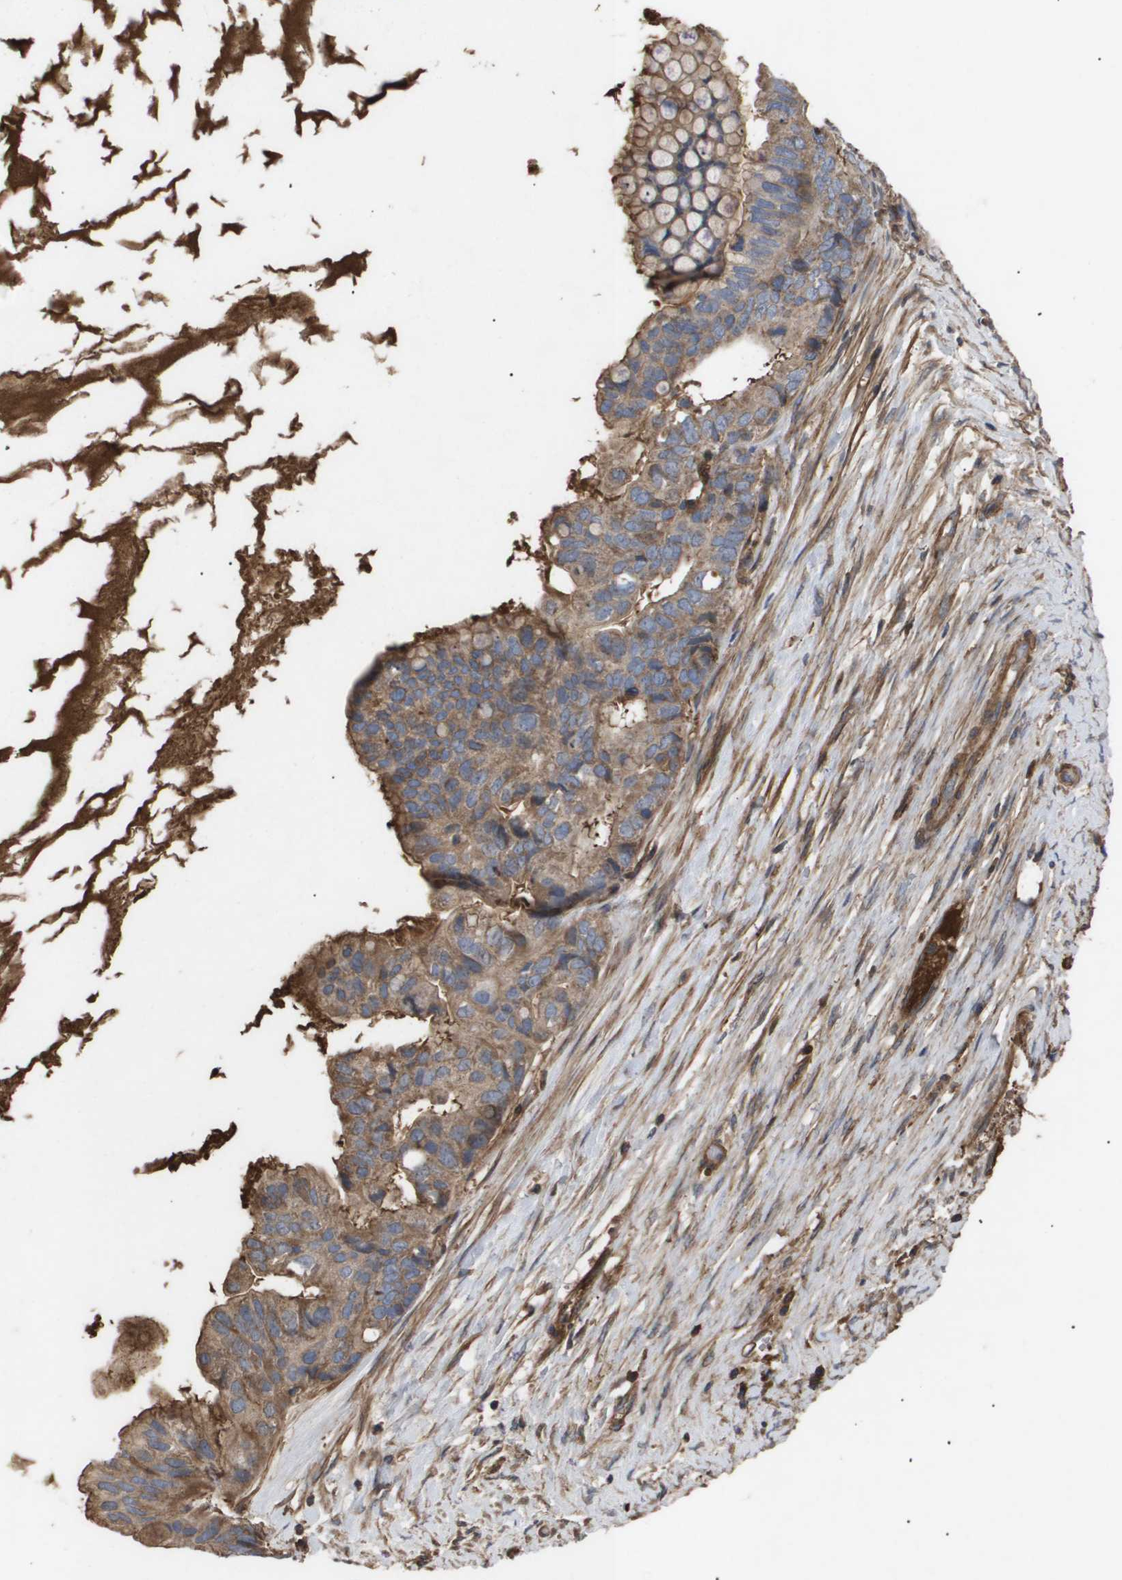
{"staining": {"intensity": "moderate", "quantity": ">75%", "location": "cytoplasmic/membranous"}, "tissue": "ovarian cancer", "cell_type": "Tumor cells", "image_type": "cancer", "snomed": [{"axis": "morphology", "description": "Cystadenocarcinoma, mucinous, NOS"}, {"axis": "topography", "description": "Ovary"}], "caption": "A photomicrograph of human ovarian cancer (mucinous cystadenocarcinoma) stained for a protein displays moderate cytoplasmic/membranous brown staining in tumor cells.", "gene": "TNS1", "patient": {"sex": "female", "age": 80}}